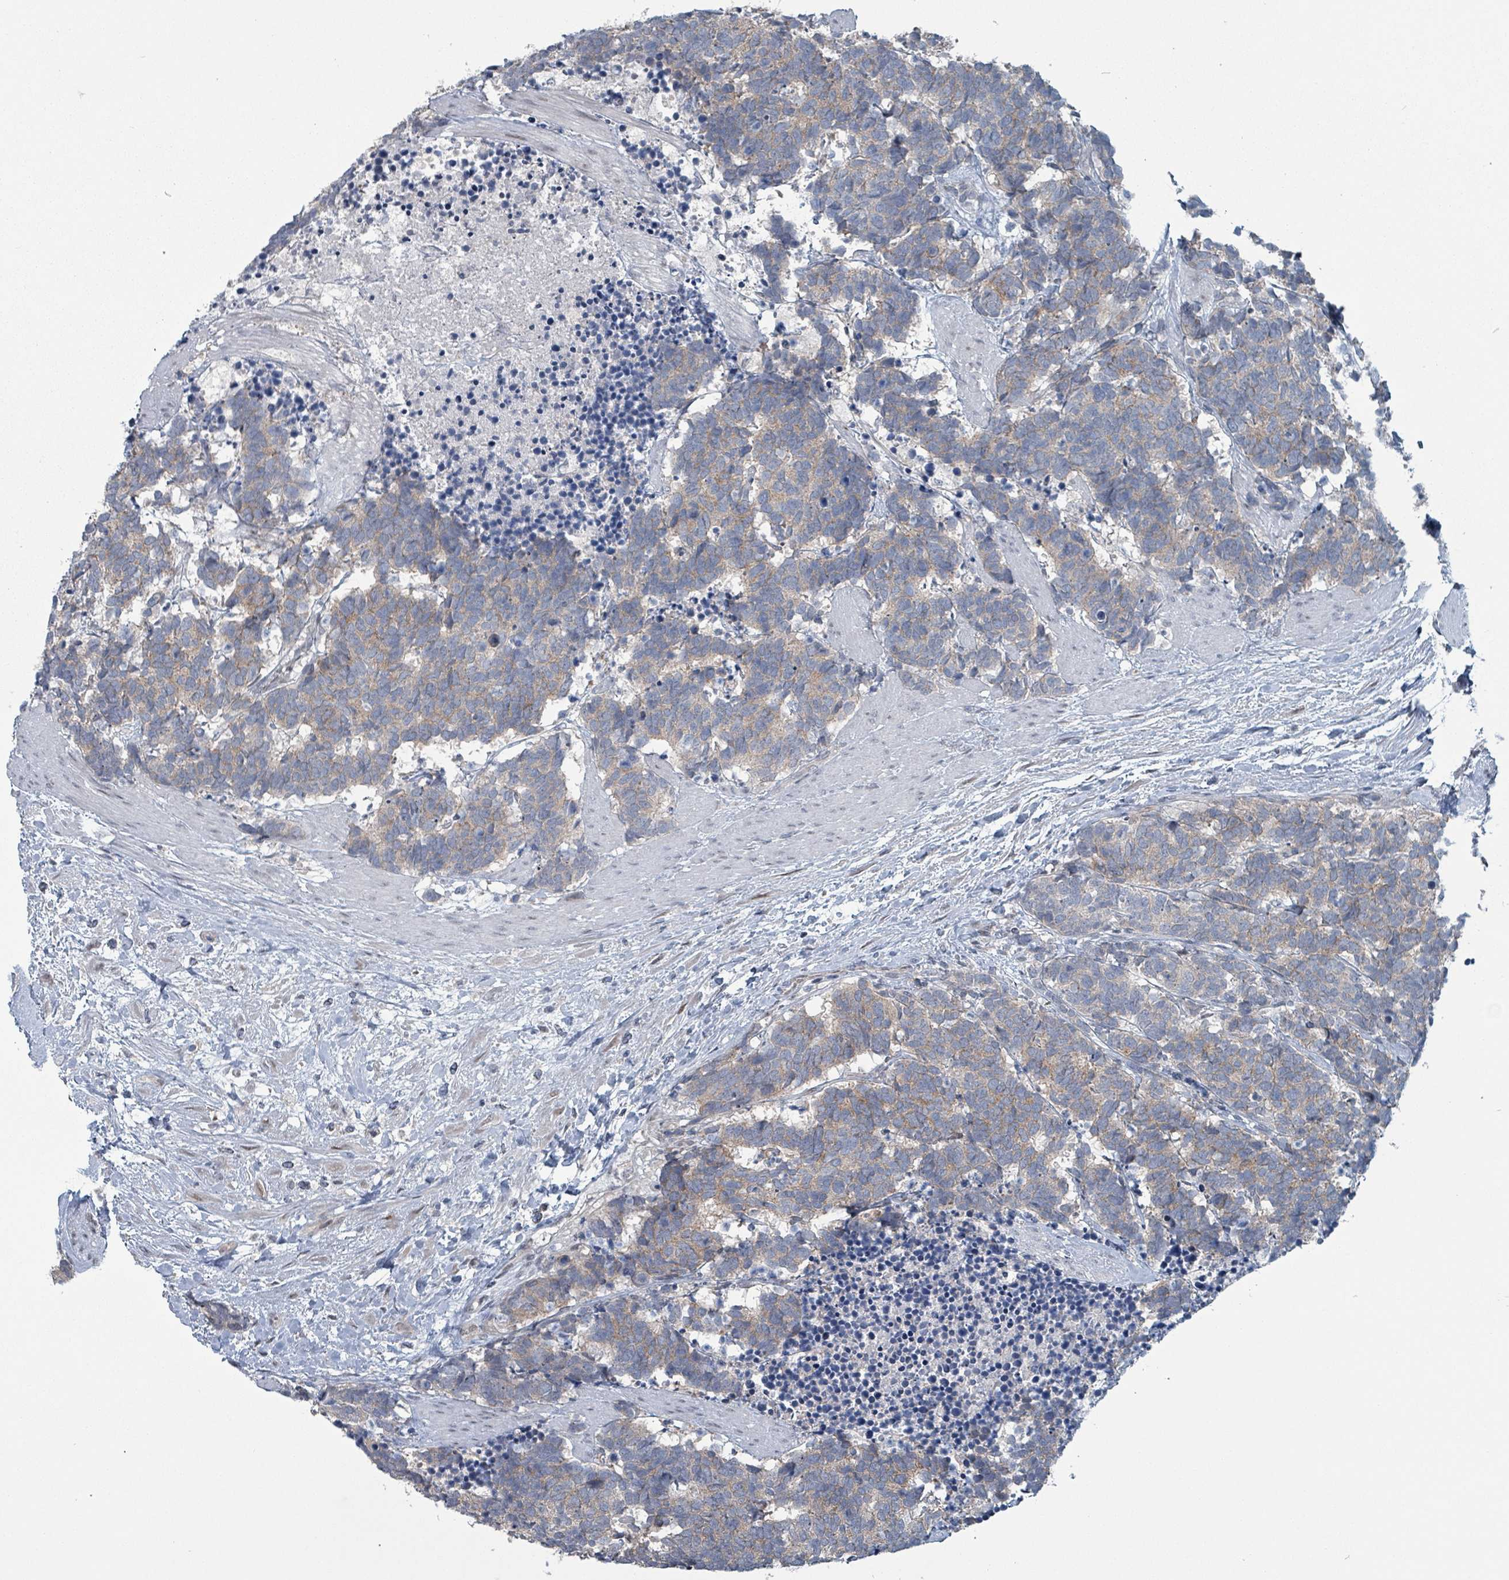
{"staining": {"intensity": "weak", "quantity": "25%-75%", "location": "cytoplasmic/membranous"}, "tissue": "carcinoid", "cell_type": "Tumor cells", "image_type": "cancer", "snomed": [{"axis": "morphology", "description": "Carcinoma, NOS"}, {"axis": "morphology", "description": "Carcinoid, malignant, NOS"}, {"axis": "topography", "description": "Prostate"}], "caption": "Human carcinoid stained with a protein marker exhibits weak staining in tumor cells.", "gene": "BIVM", "patient": {"sex": "male", "age": 57}}